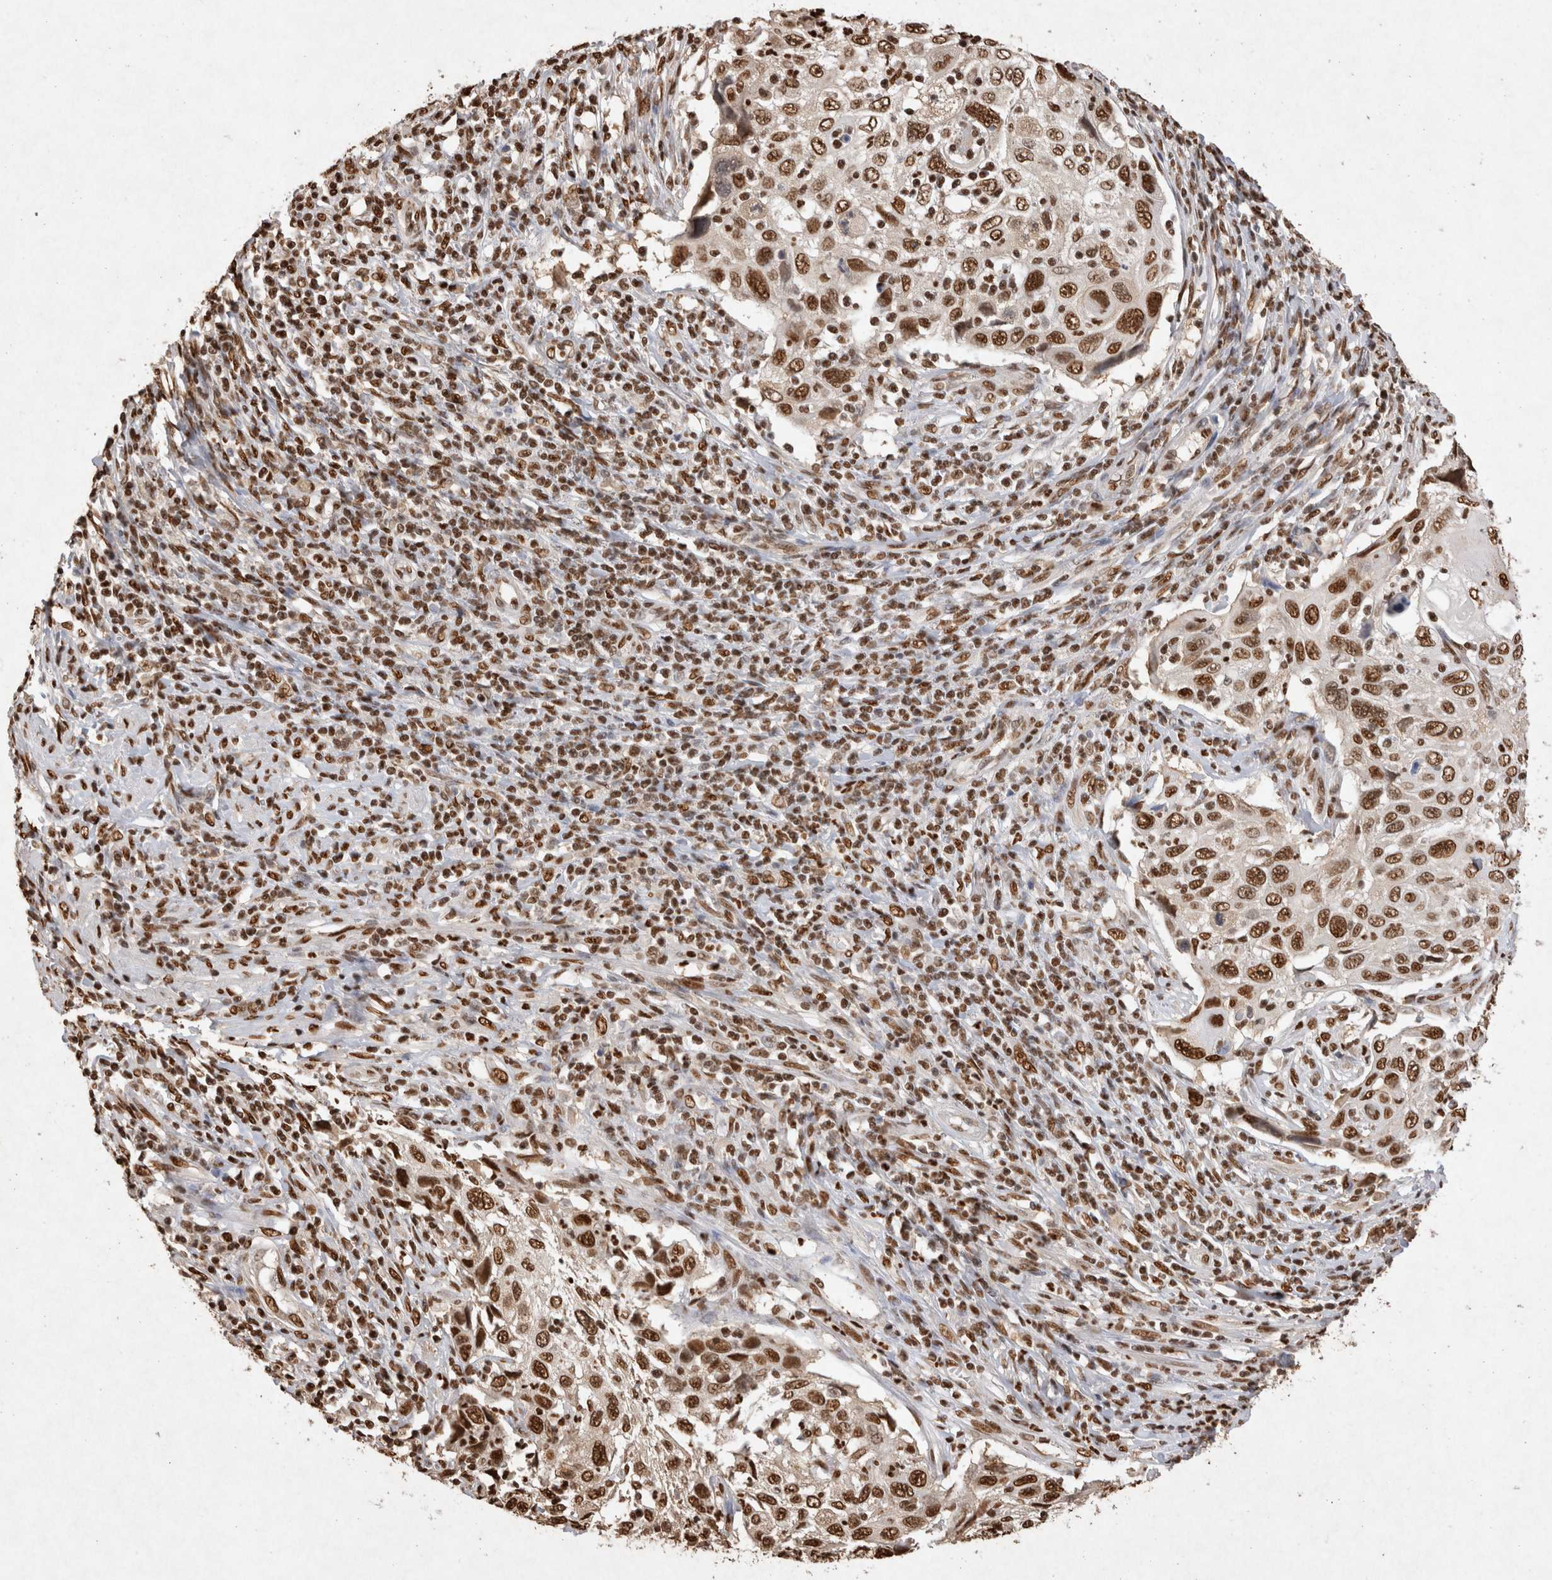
{"staining": {"intensity": "moderate", "quantity": ">75%", "location": "nuclear"}, "tissue": "cervical cancer", "cell_type": "Tumor cells", "image_type": "cancer", "snomed": [{"axis": "morphology", "description": "Squamous cell carcinoma, NOS"}, {"axis": "topography", "description": "Cervix"}], "caption": "Immunohistochemical staining of human cervical cancer (squamous cell carcinoma) shows medium levels of moderate nuclear protein expression in about >75% of tumor cells.", "gene": "HDGF", "patient": {"sex": "female", "age": 70}}